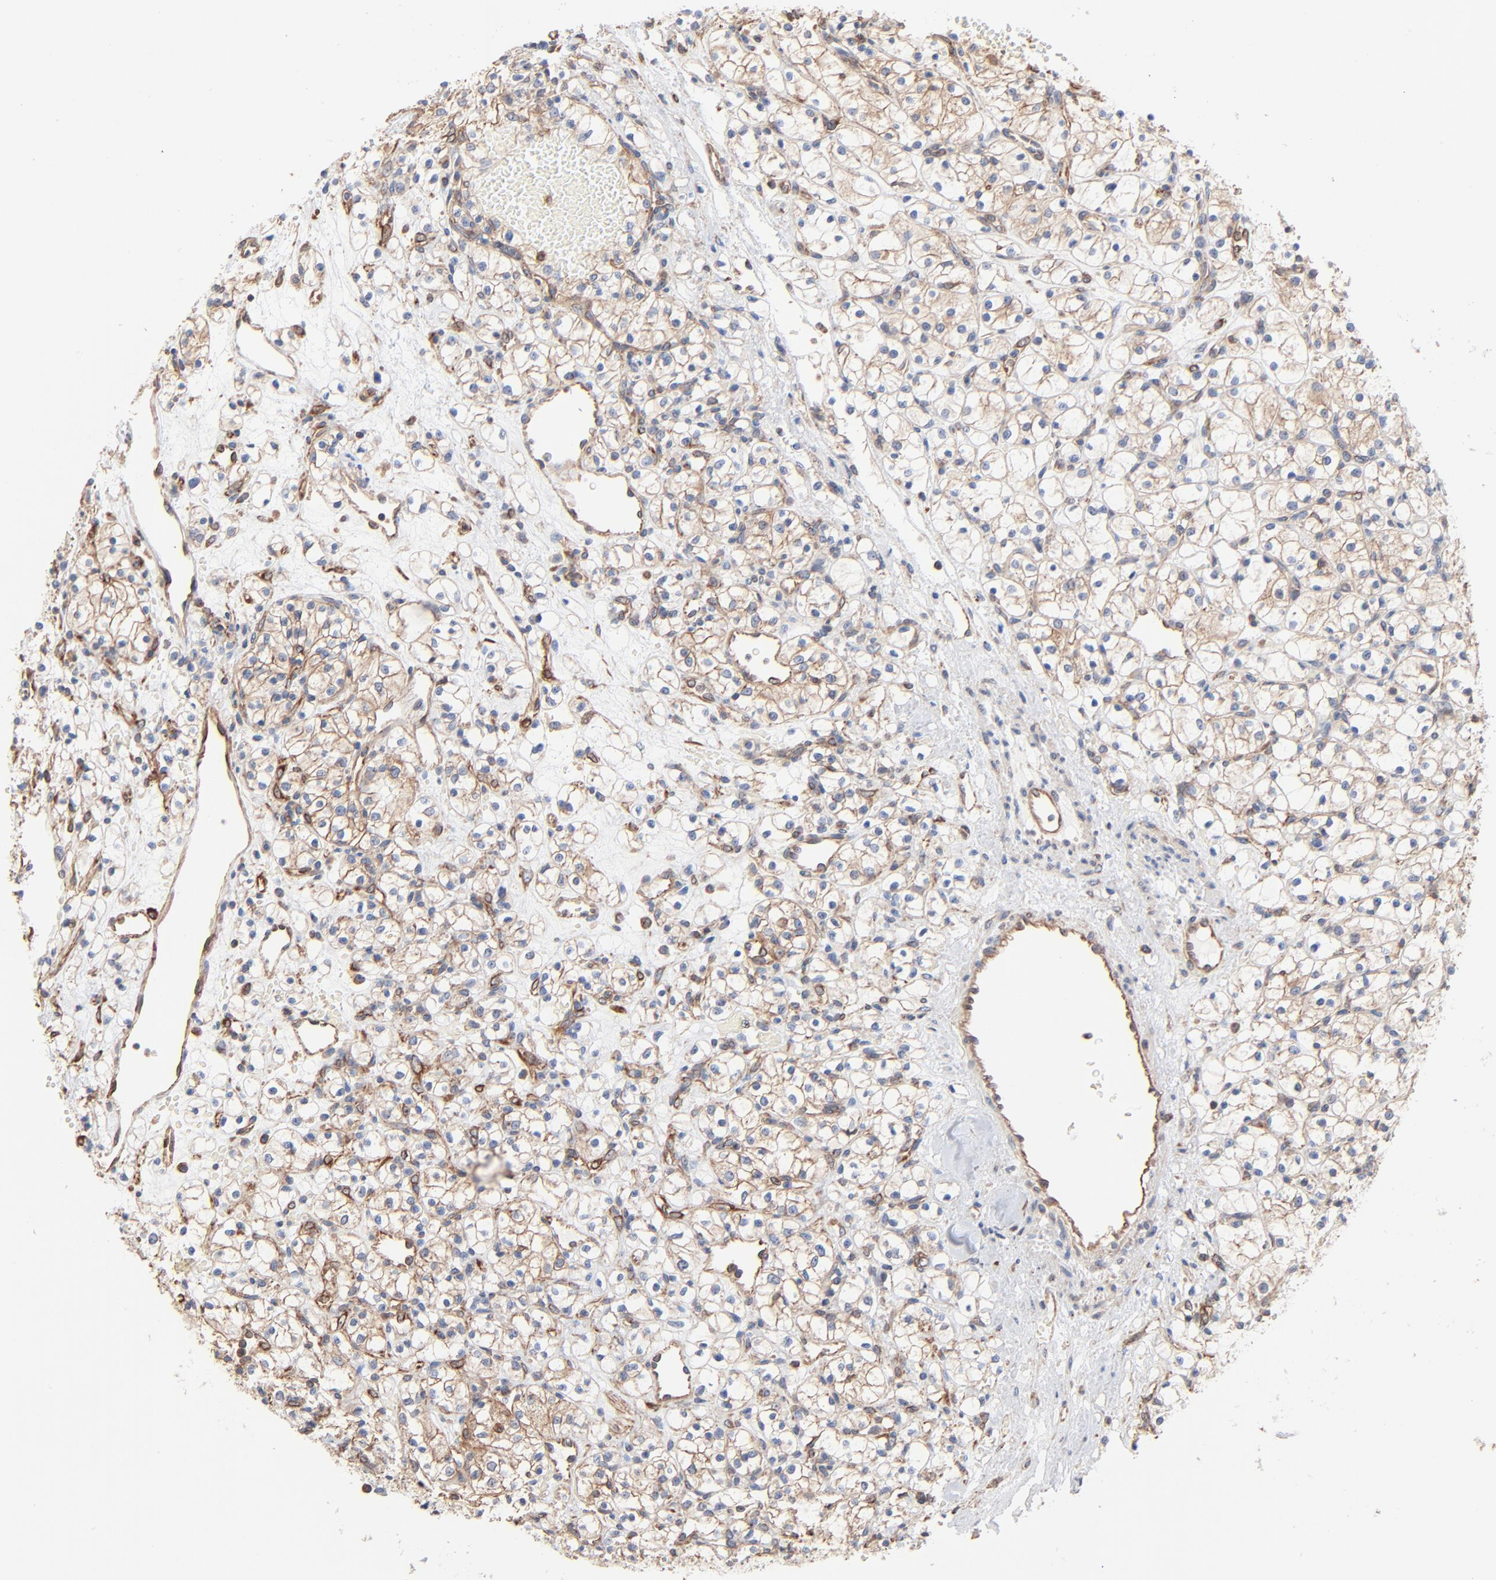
{"staining": {"intensity": "negative", "quantity": "none", "location": "none"}, "tissue": "renal cancer", "cell_type": "Tumor cells", "image_type": "cancer", "snomed": [{"axis": "morphology", "description": "Adenocarcinoma, NOS"}, {"axis": "topography", "description": "Kidney"}], "caption": "Immunohistochemical staining of renal adenocarcinoma demonstrates no significant staining in tumor cells. (DAB (3,3'-diaminobenzidine) immunohistochemistry, high magnification).", "gene": "ABCD4", "patient": {"sex": "female", "age": 60}}